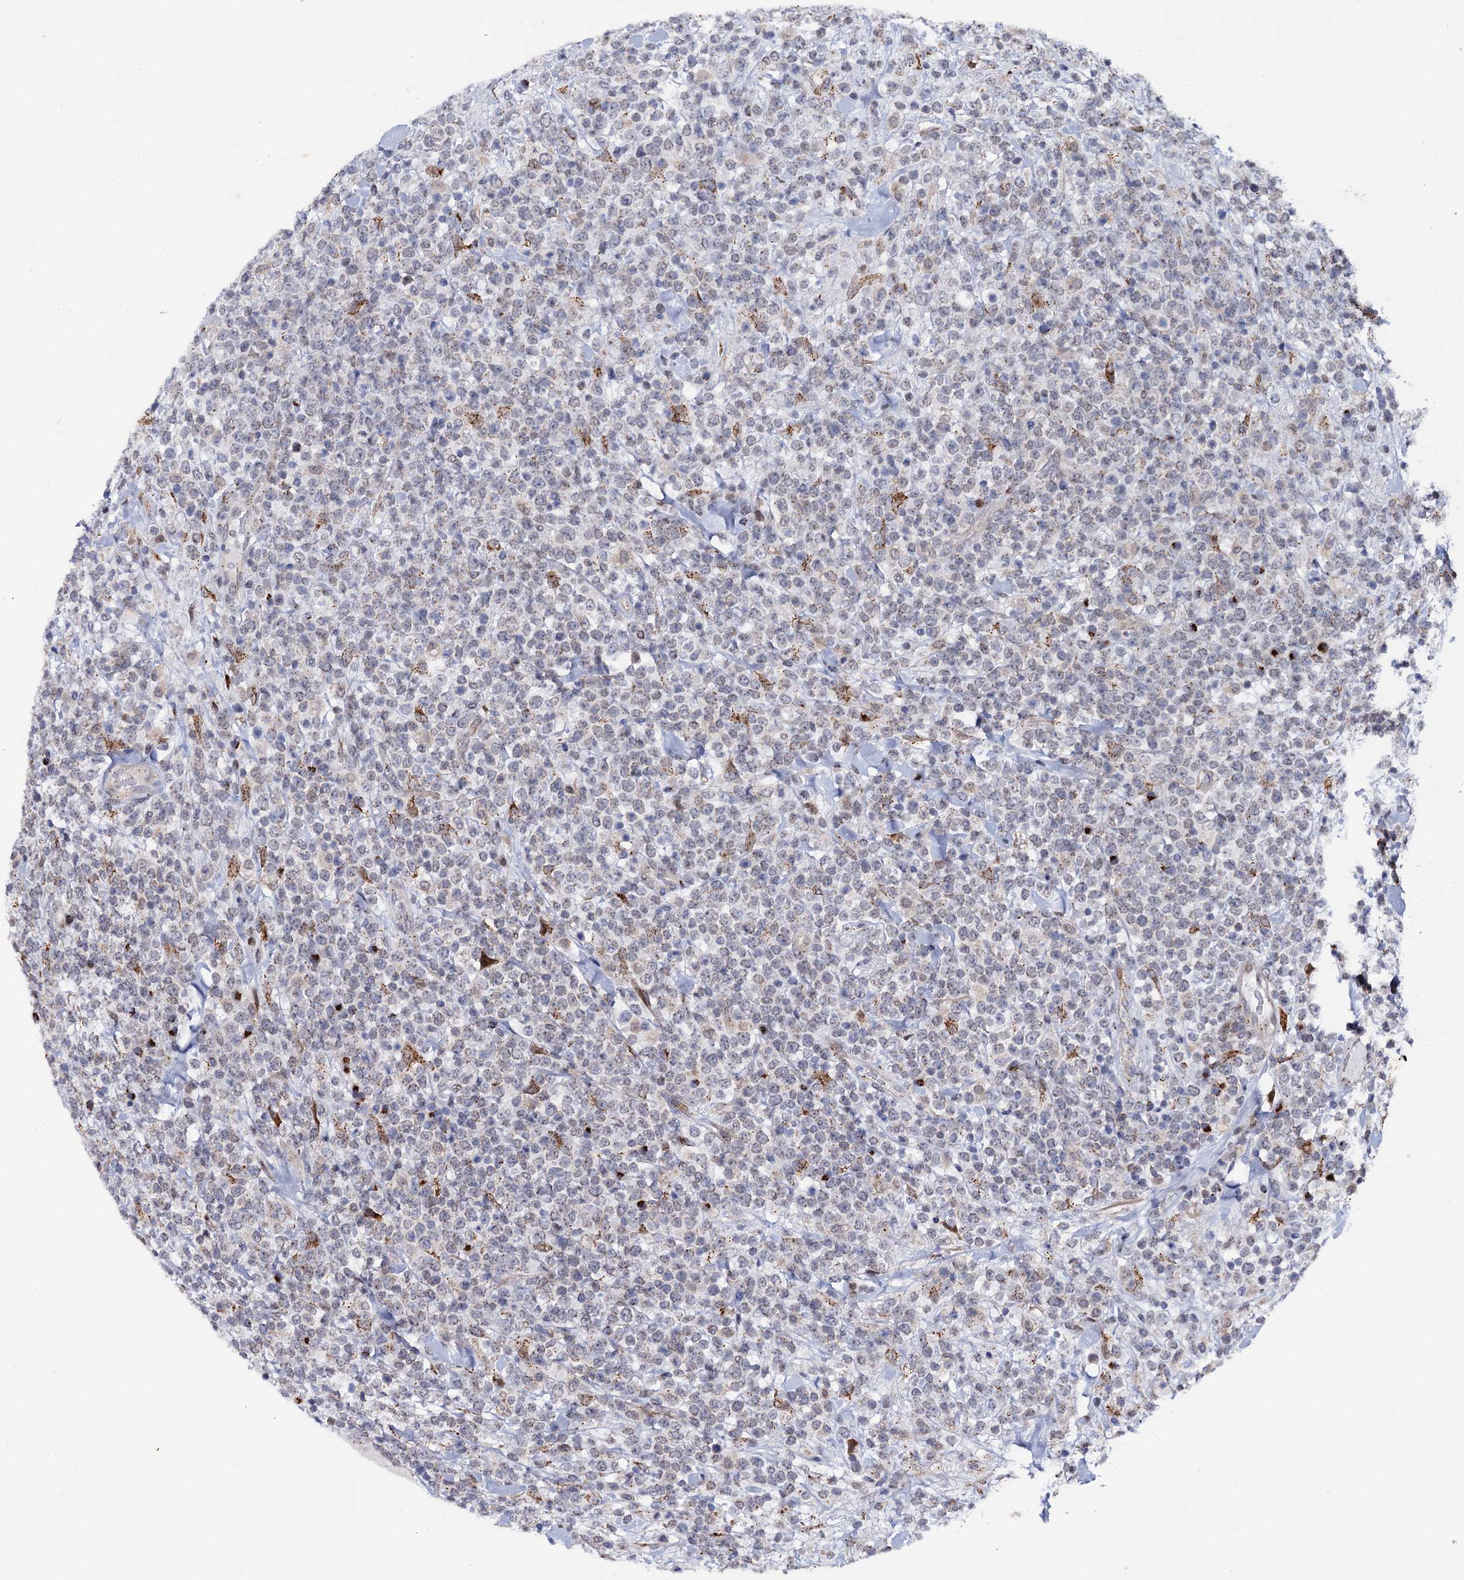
{"staining": {"intensity": "negative", "quantity": "none", "location": "none"}, "tissue": "lymphoma", "cell_type": "Tumor cells", "image_type": "cancer", "snomed": [{"axis": "morphology", "description": "Malignant lymphoma, non-Hodgkin's type, High grade"}, {"axis": "topography", "description": "Colon"}], "caption": "High-grade malignant lymphoma, non-Hodgkin's type stained for a protein using immunohistochemistry (IHC) demonstrates no positivity tumor cells.", "gene": "THAP2", "patient": {"sex": "female", "age": 53}}